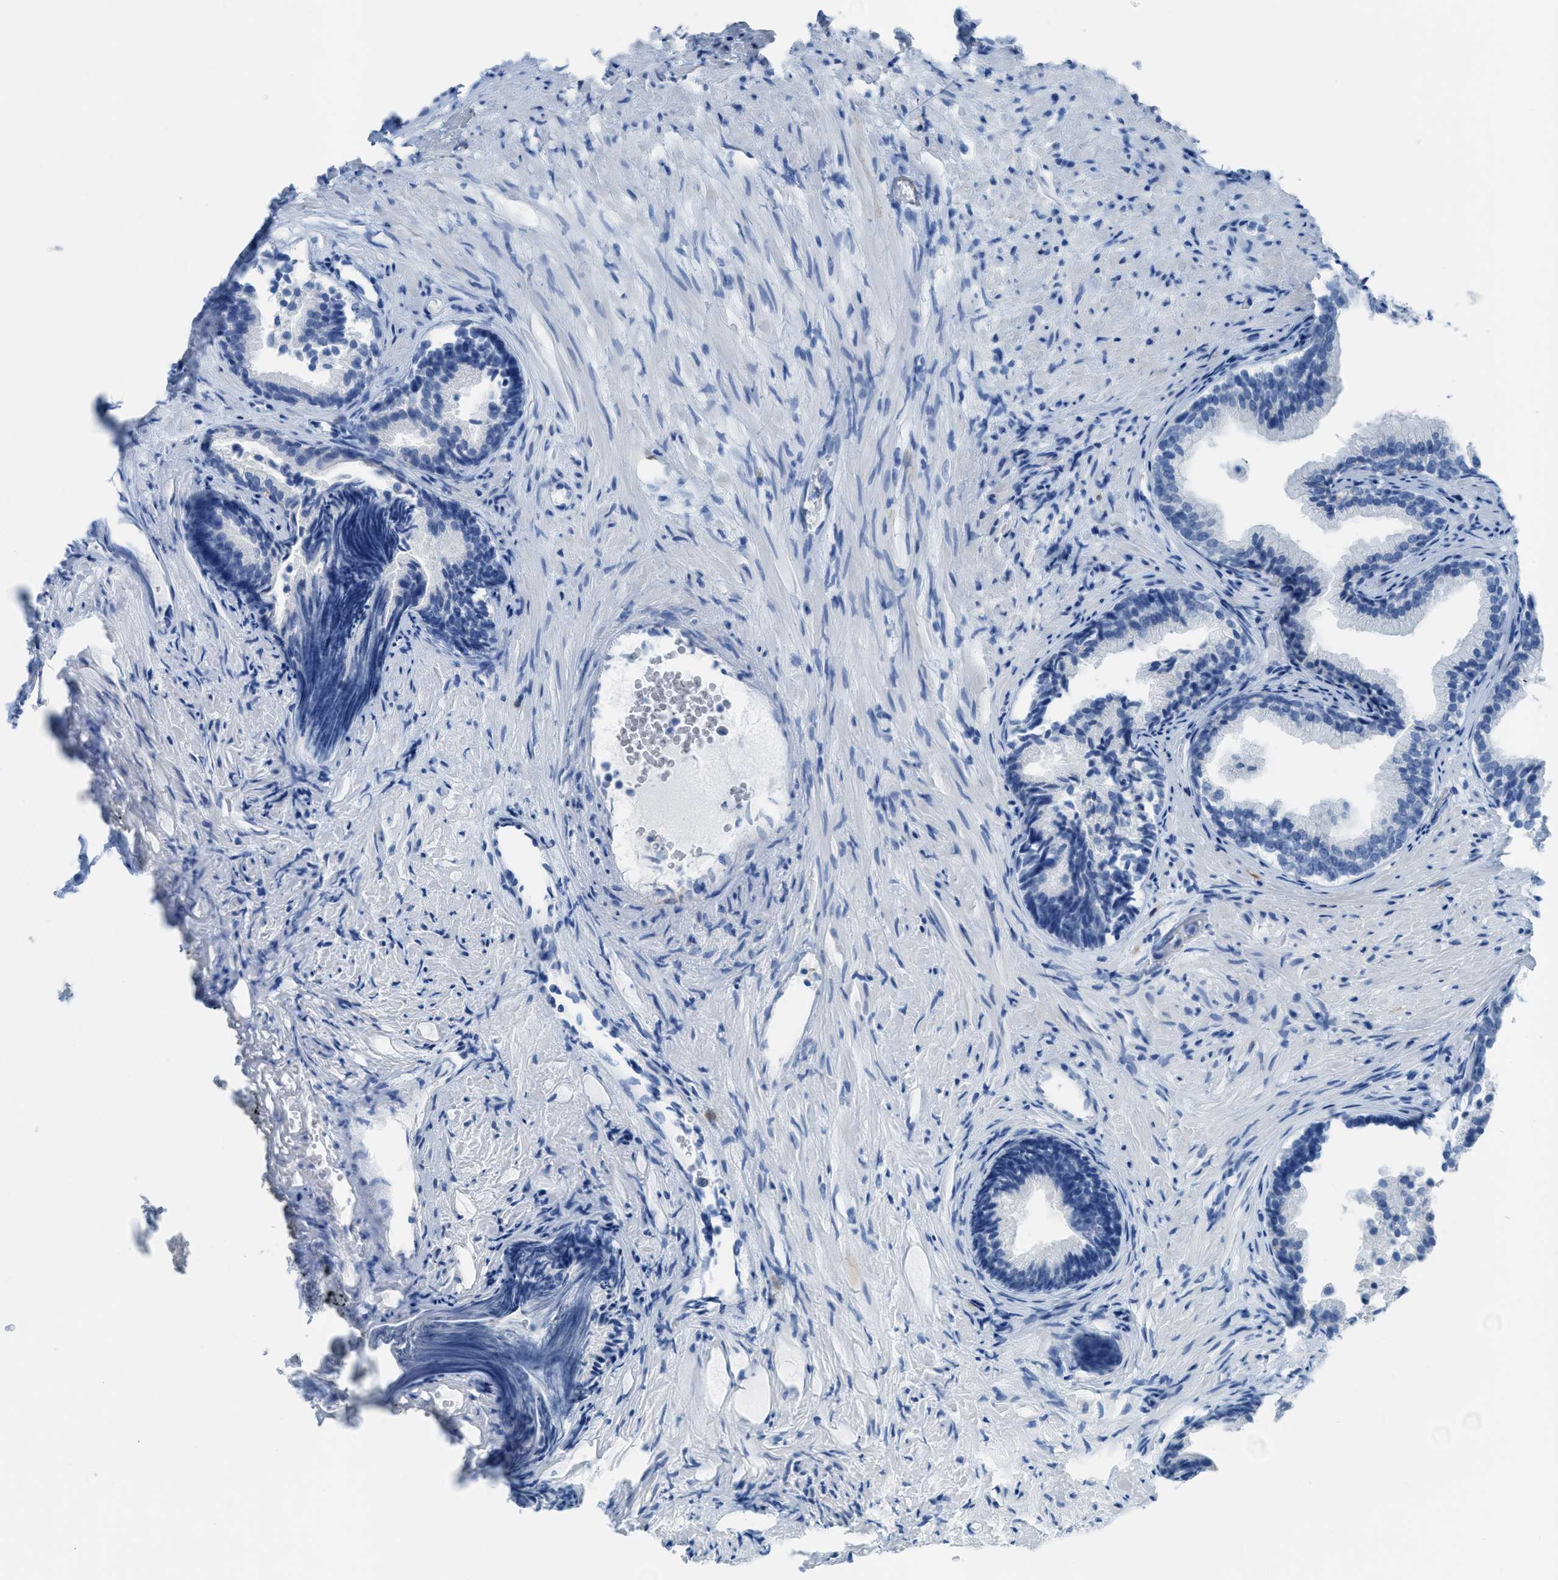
{"staining": {"intensity": "negative", "quantity": "none", "location": "none"}, "tissue": "prostate", "cell_type": "Glandular cells", "image_type": "normal", "snomed": [{"axis": "morphology", "description": "Normal tissue, NOS"}, {"axis": "topography", "description": "Prostate"}], "caption": "Immunohistochemistry (IHC) of normal human prostate shows no staining in glandular cells.", "gene": "CDKN2A", "patient": {"sex": "male", "age": 76}}